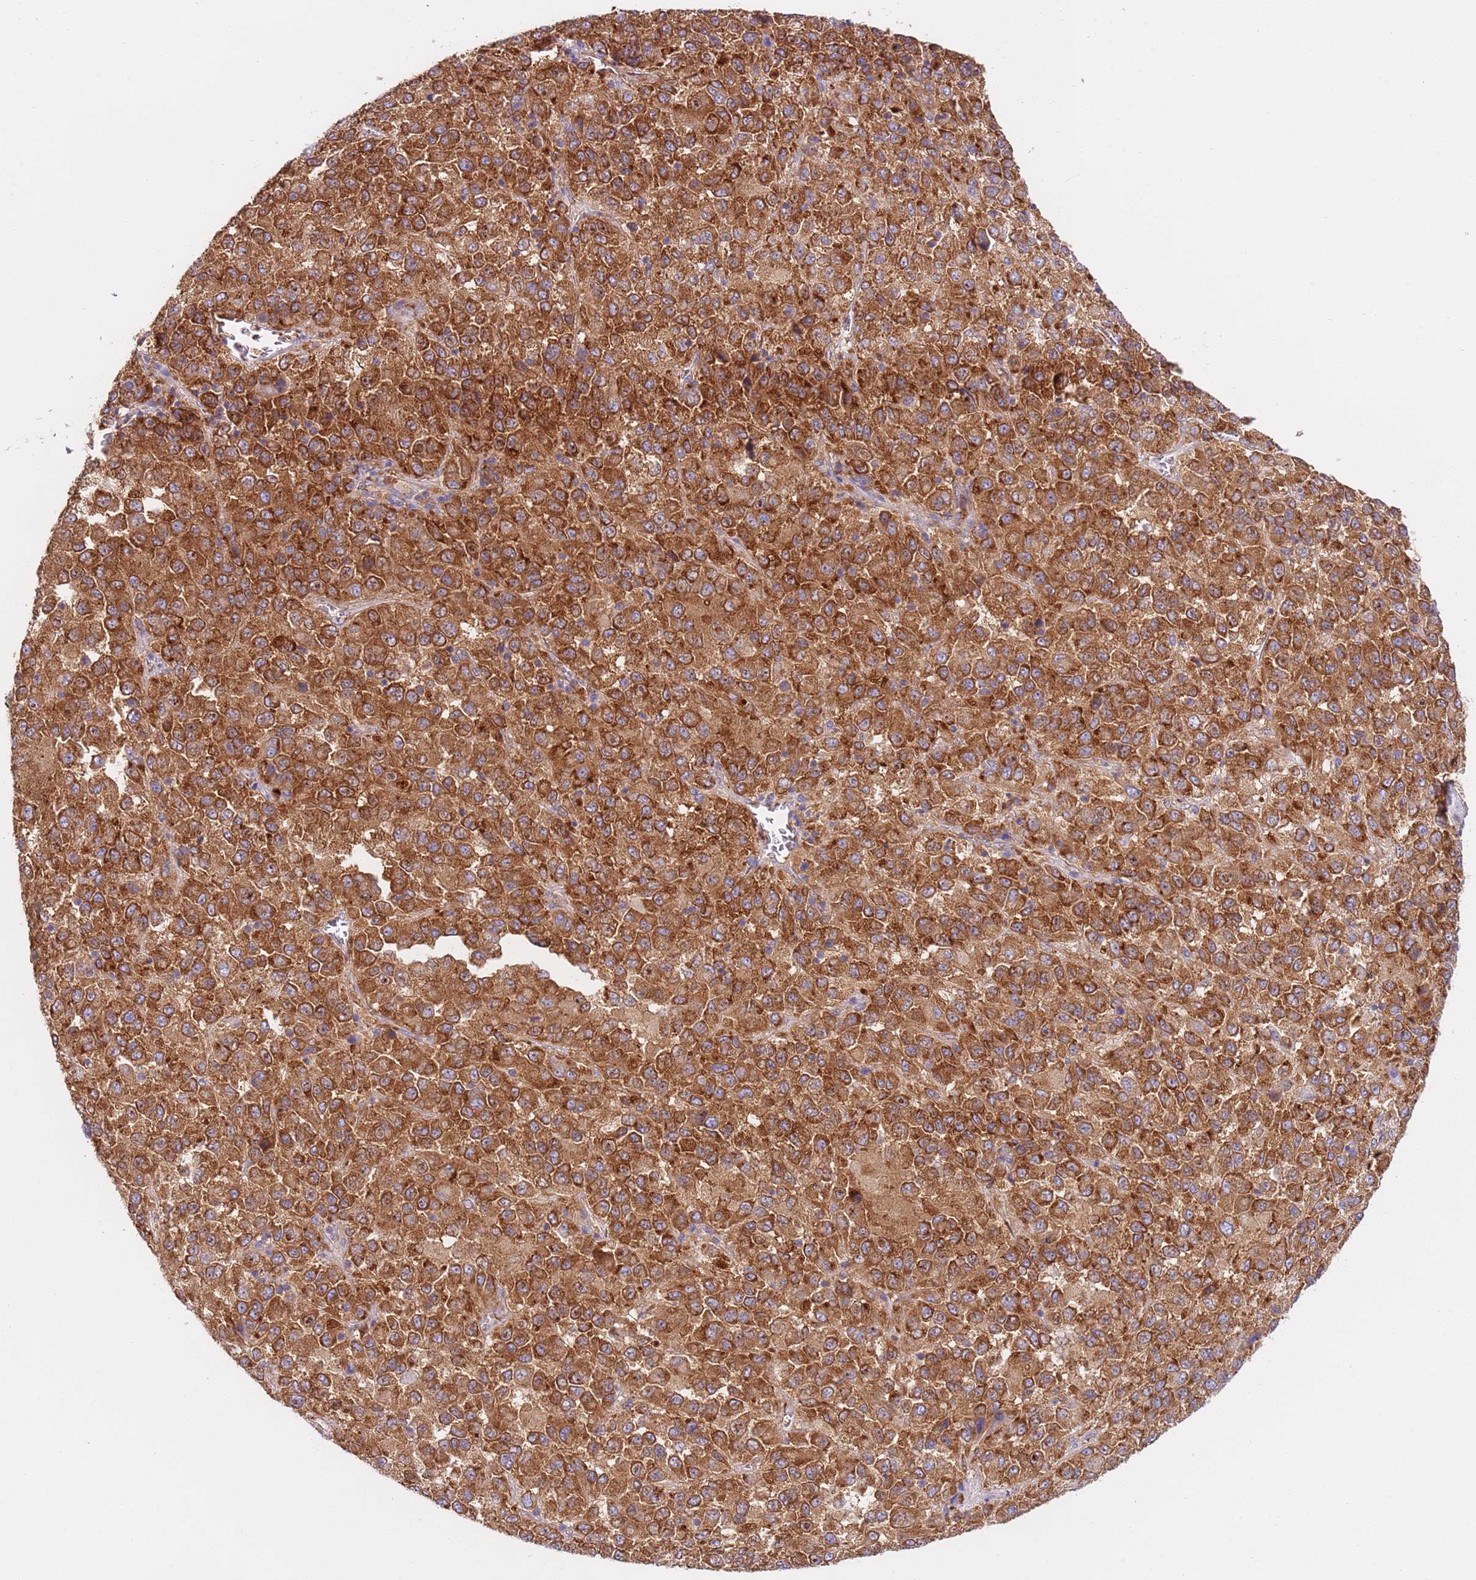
{"staining": {"intensity": "strong", "quantity": ">75%", "location": "cytoplasmic/membranous"}, "tissue": "melanoma", "cell_type": "Tumor cells", "image_type": "cancer", "snomed": [{"axis": "morphology", "description": "Malignant melanoma, Metastatic site"}, {"axis": "topography", "description": "Lung"}], "caption": "A micrograph of human malignant melanoma (metastatic site) stained for a protein reveals strong cytoplasmic/membranous brown staining in tumor cells. Using DAB (brown) and hematoxylin (blue) stains, captured at high magnification using brightfield microscopy.", "gene": "VARS1", "patient": {"sex": "male", "age": 64}}